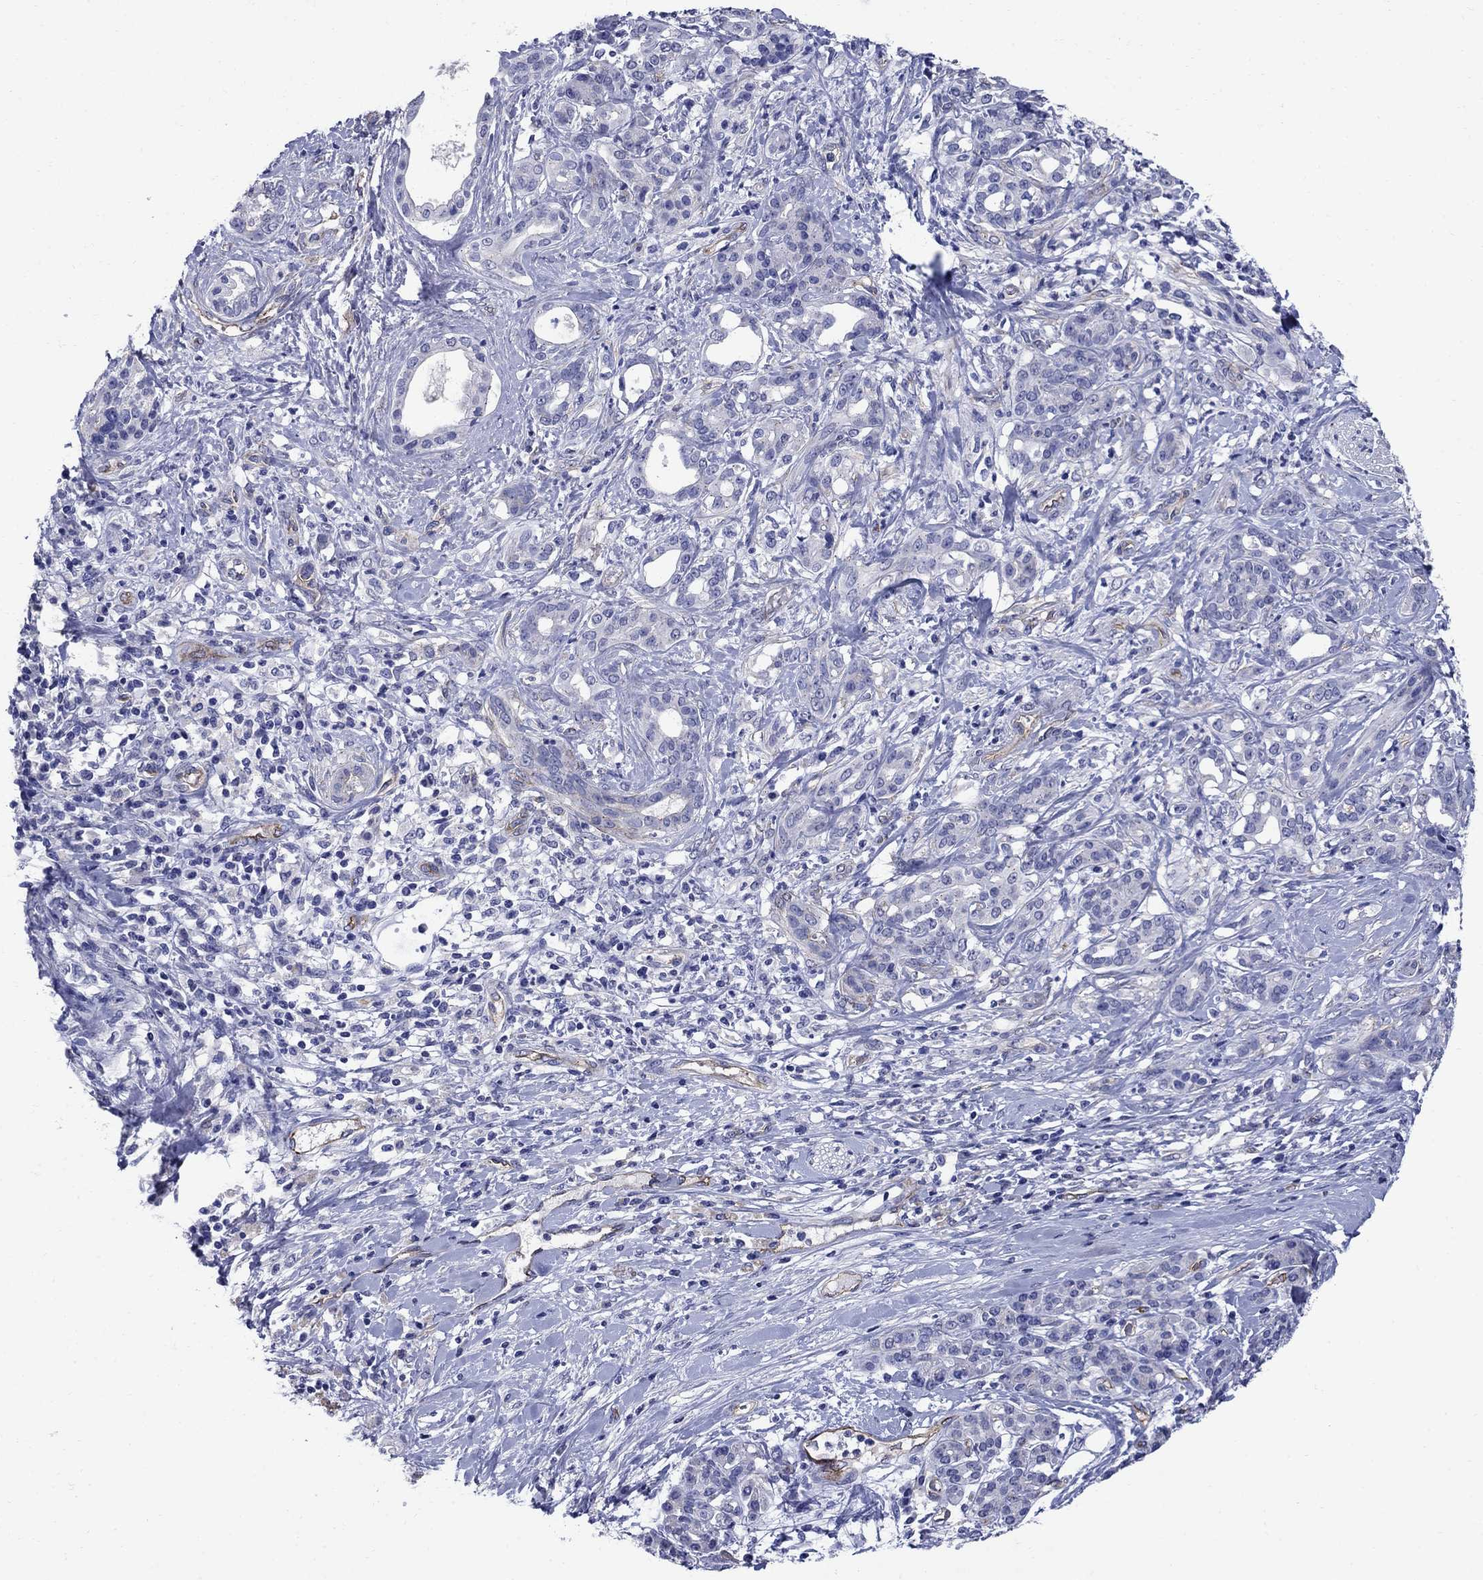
{"staining": {"intensity": "negative", "quantity": "none", "location": "none"}, "tissue": "pancreatic cancer", "cell_type": "Tumor cells", "image_type": "cancer", "snomed": [{"axis": "morphology", "description": "Adenocarcinoma, NOS"}, {"axis": "topography", "description": "Pancreas"}], "caption": "Pancreatic cancer (adenocarcinoma) was stained to show a protein in brown. There is no significant staining in tumor cells. Nuclei are stained in blue.", "gene": "SMCP", "patient": {"sex": "female", "age": 56}}